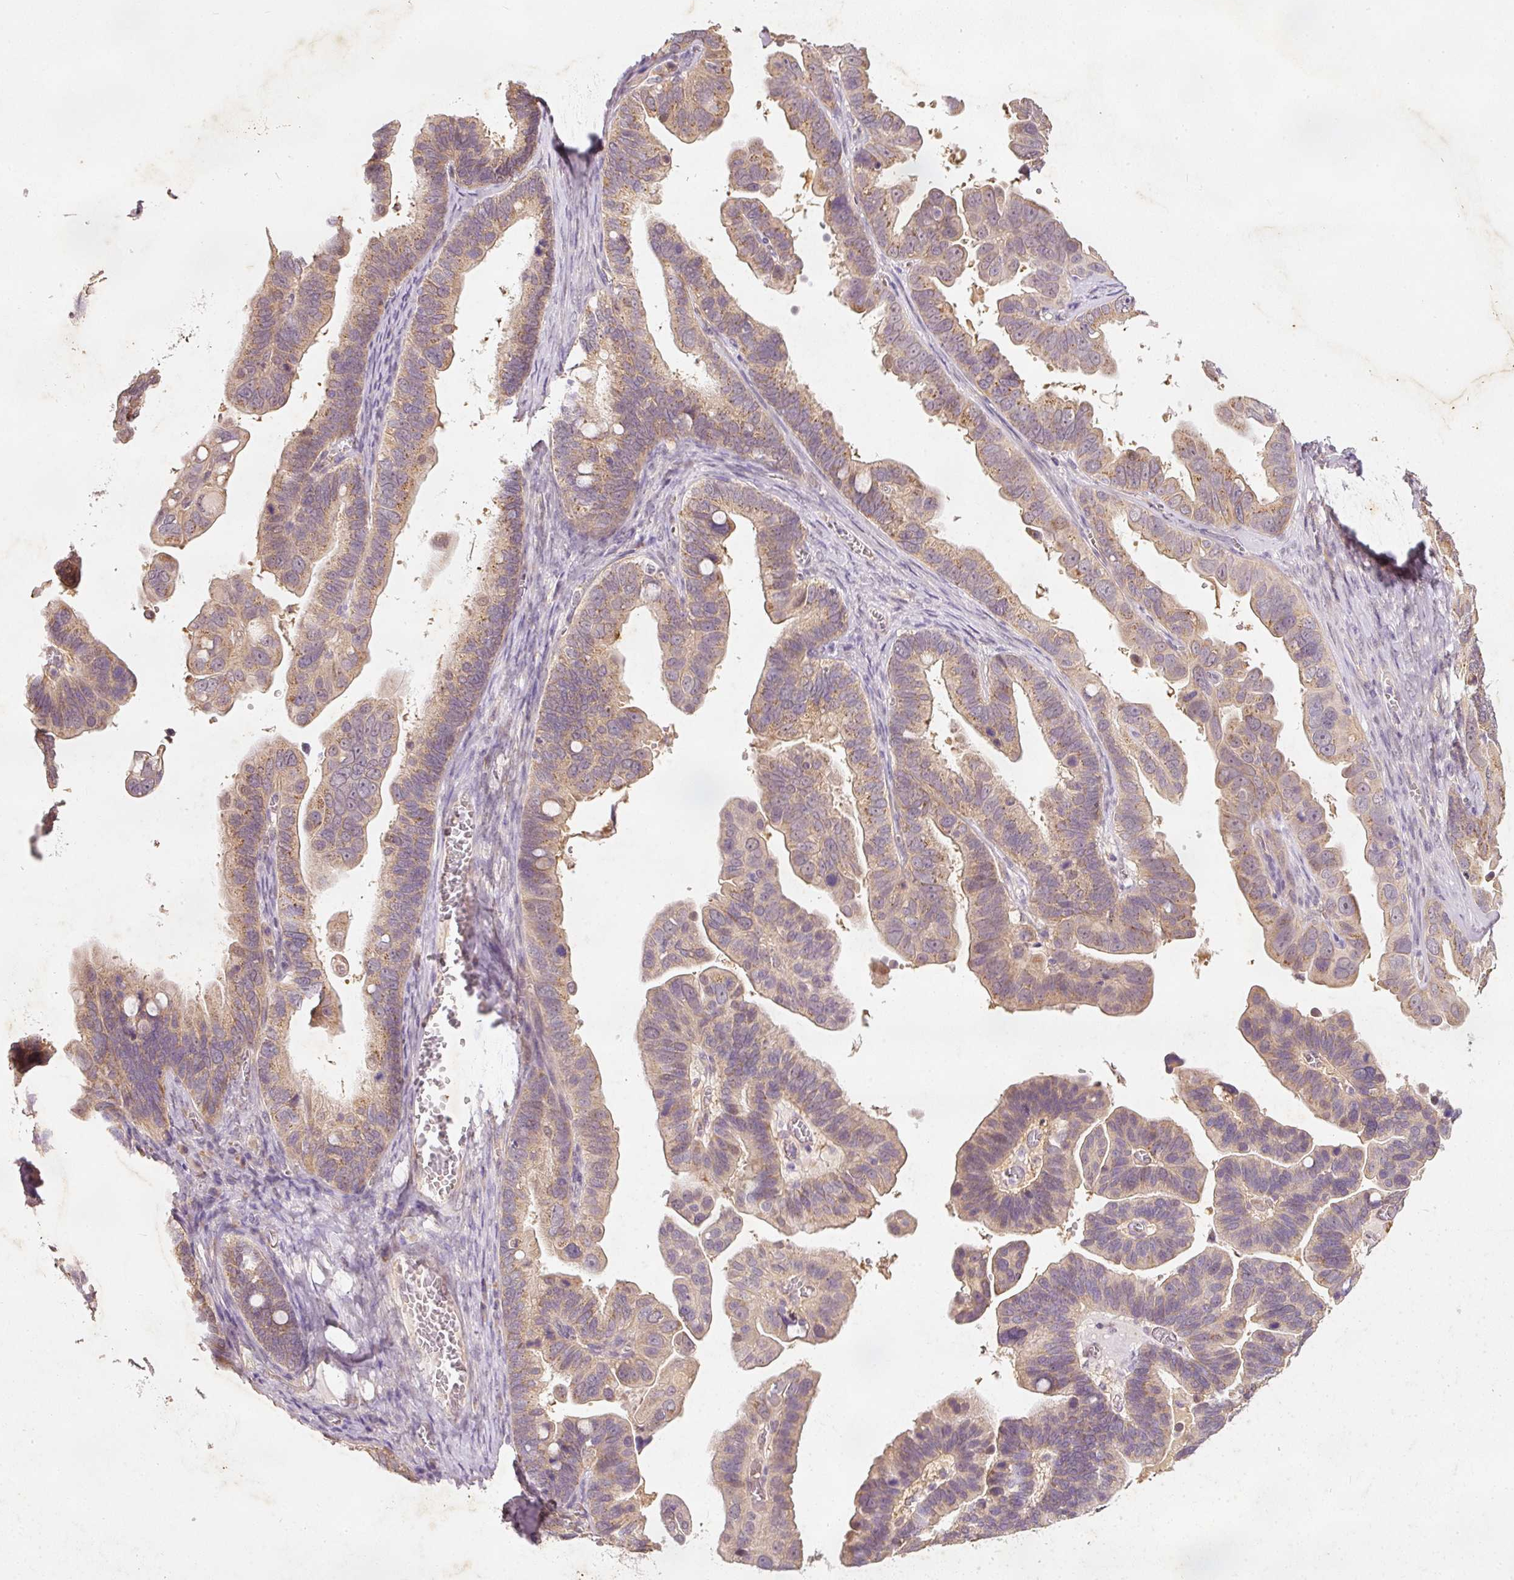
{"staining": {"intensity": "weak", "quantity": ">75%", "location": "cytoplasmic/membranous"}, "tissue": "ovarian cancer", "cell_type": "Tumor cells", "image_type": "cancer", "snomed": [{"axis": "morphology", "description": "Cystadenocarcinoma, serous, NOS"}, {"axis": "topography", "description": "Ovary"}], "caption": "This is a micrograph of immunohistochemistry (IHC) staining of ovarian serous cystadenocarcinoma, which shows weak staining in the cytoplasmic/membranous of tumor cells.", "gene": "RGL2", "patient": {"sex": "female", "age": 56}}